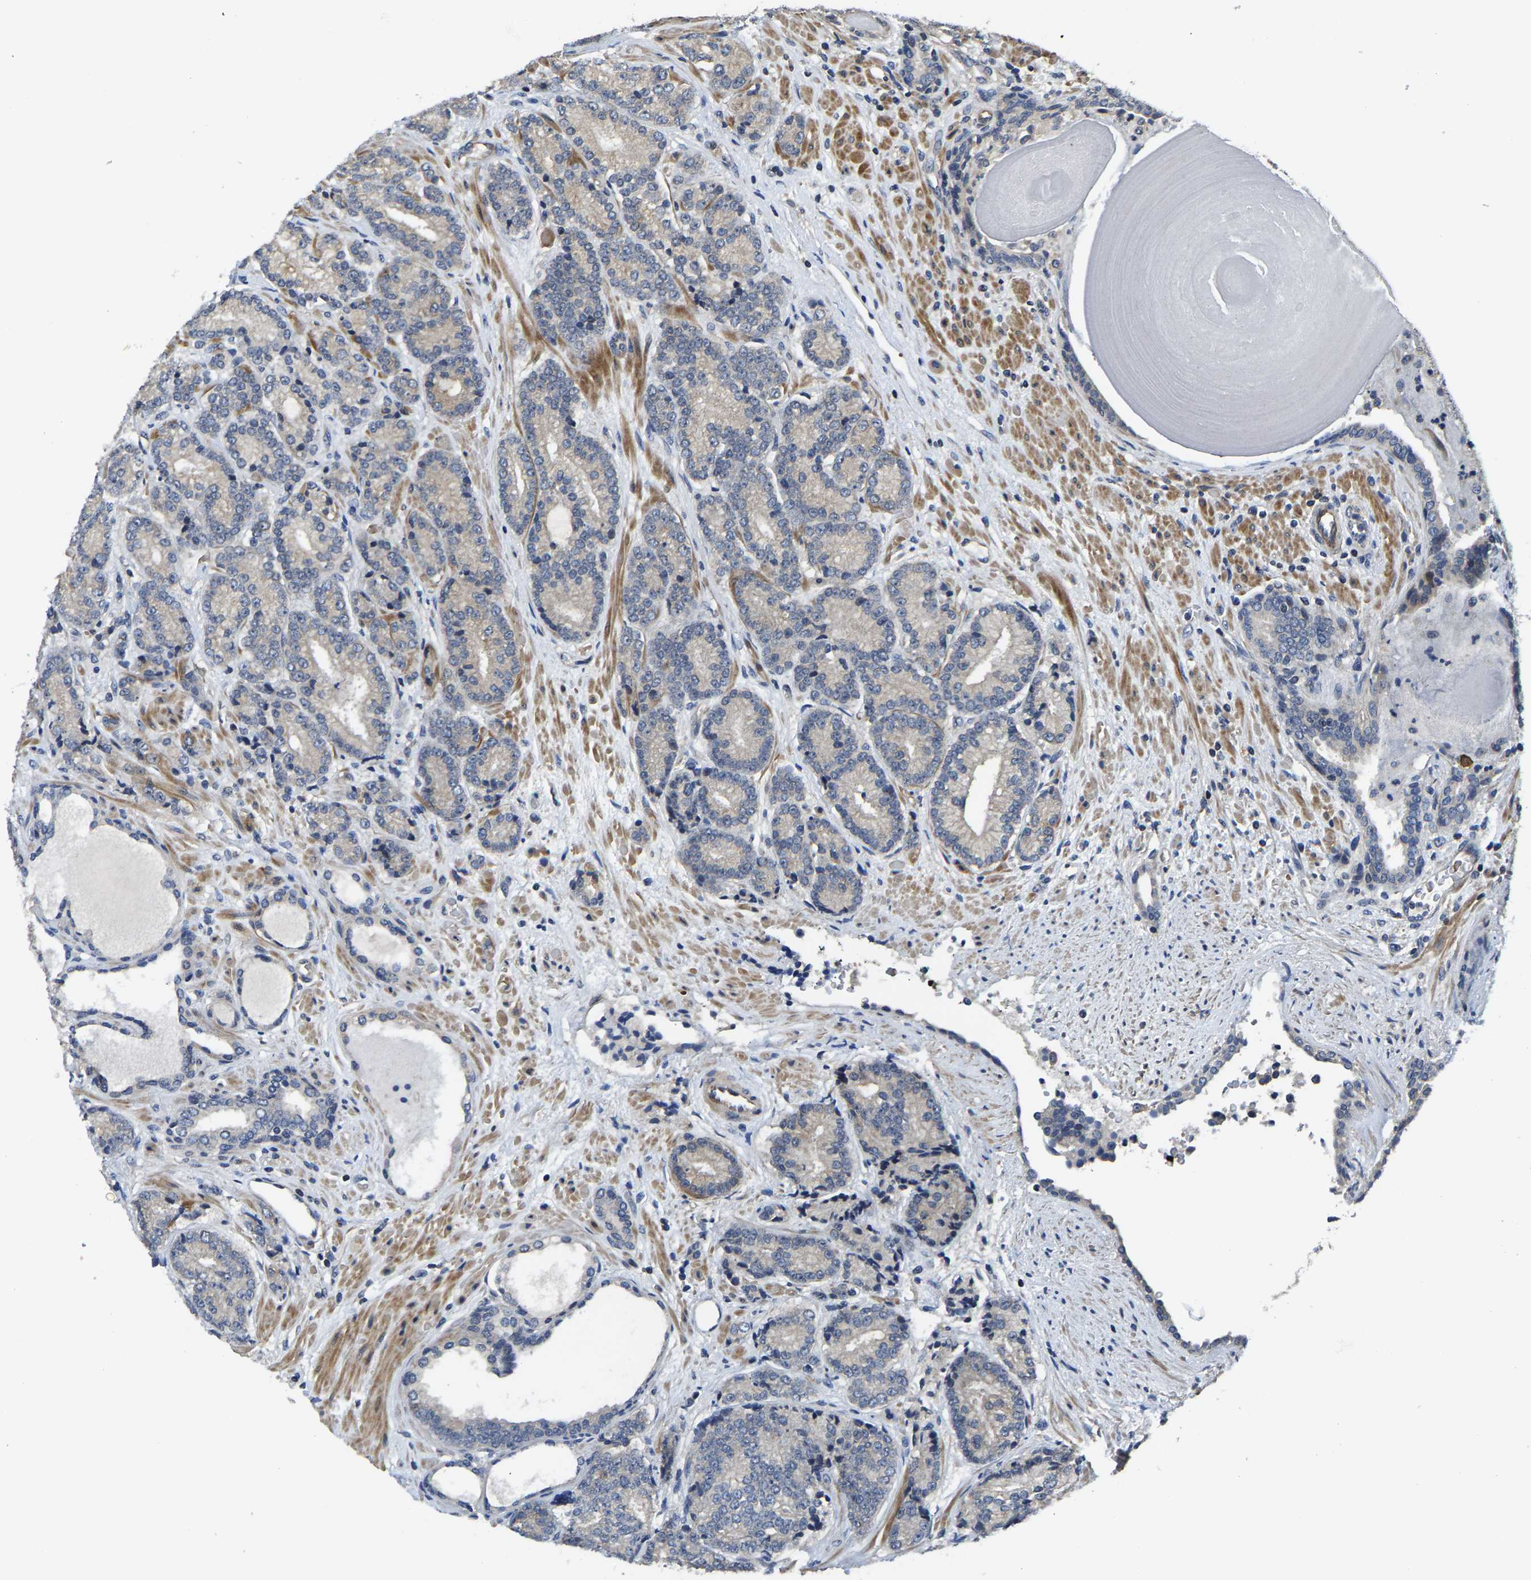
{"staining": {"intensity": "negative", "quantity": "none", "location": "none"}, "tissue": "prostate cancer", "cell_type": "Tumor cells", "image_type": "cancer", "snomed": [{"axis": "morphology", "description": "Adenocarcinoma, High grade"}, {"axis": "topography", "description": "Prostate"}], "caption": "There is no significant staining in tumor cells of prostate cancer.", "gene": "AGBL3", "patient": {"sex": "male", "age": 61}}